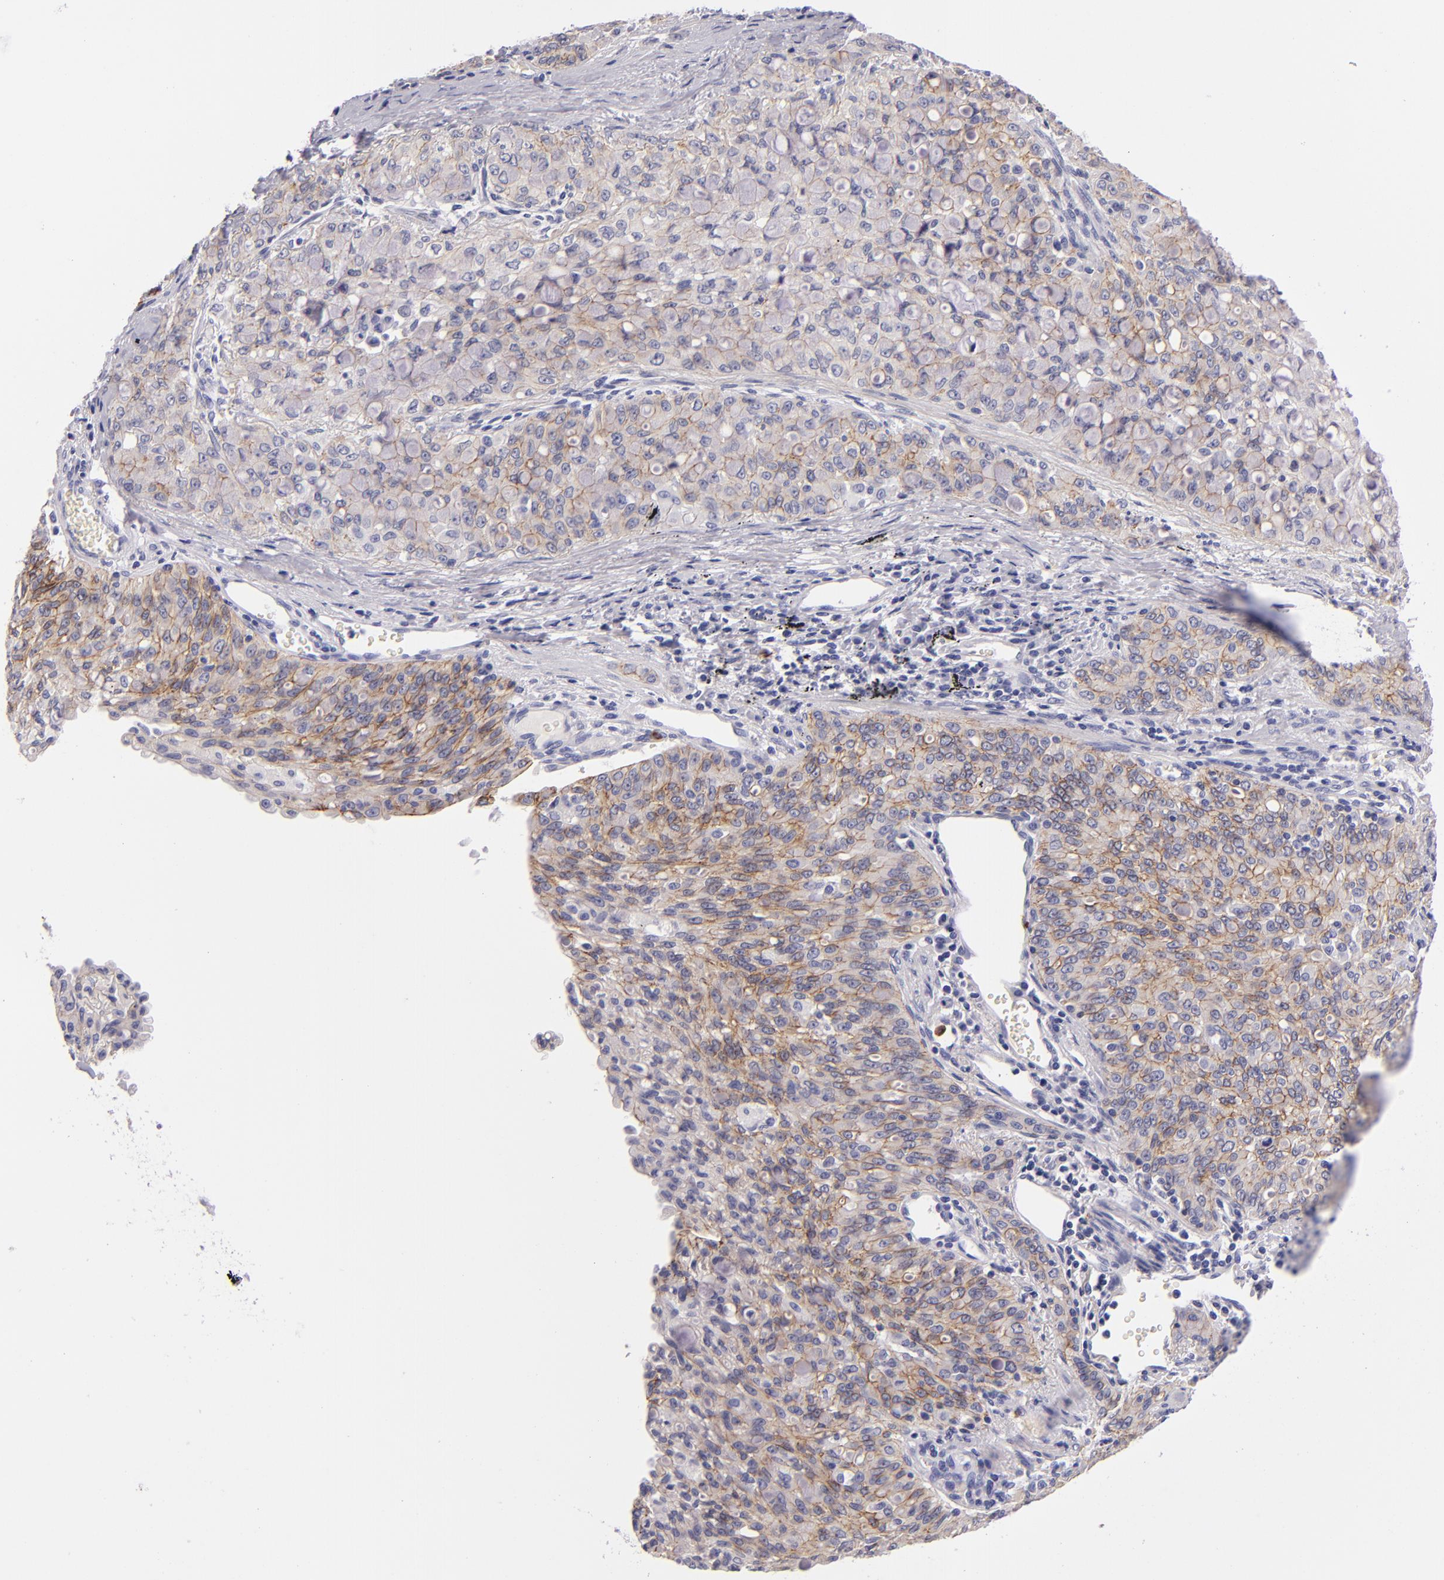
{"staining": {"intensity": "moderate", "quantity": "25%-75%", "location": "cytoplasmic/membranous"}, "tissue": "lung cancer", "cell_type": "Tumor cells", "image_type": "cancer", "snomed": [{"axis": "morphology", "description": "Adenocarcinoma, NOS"}, {"axis": "topography", "description": "Lung"}], "caption": "Adenocarcinoma (lung) stained with immunohistochemistry (IHC) displays moderate cytoplasmic/membranous expression in approximately 25%-75% of tumor cells.", "gene": "CDH3", "patient": {"sex": "female", "age": 44}}